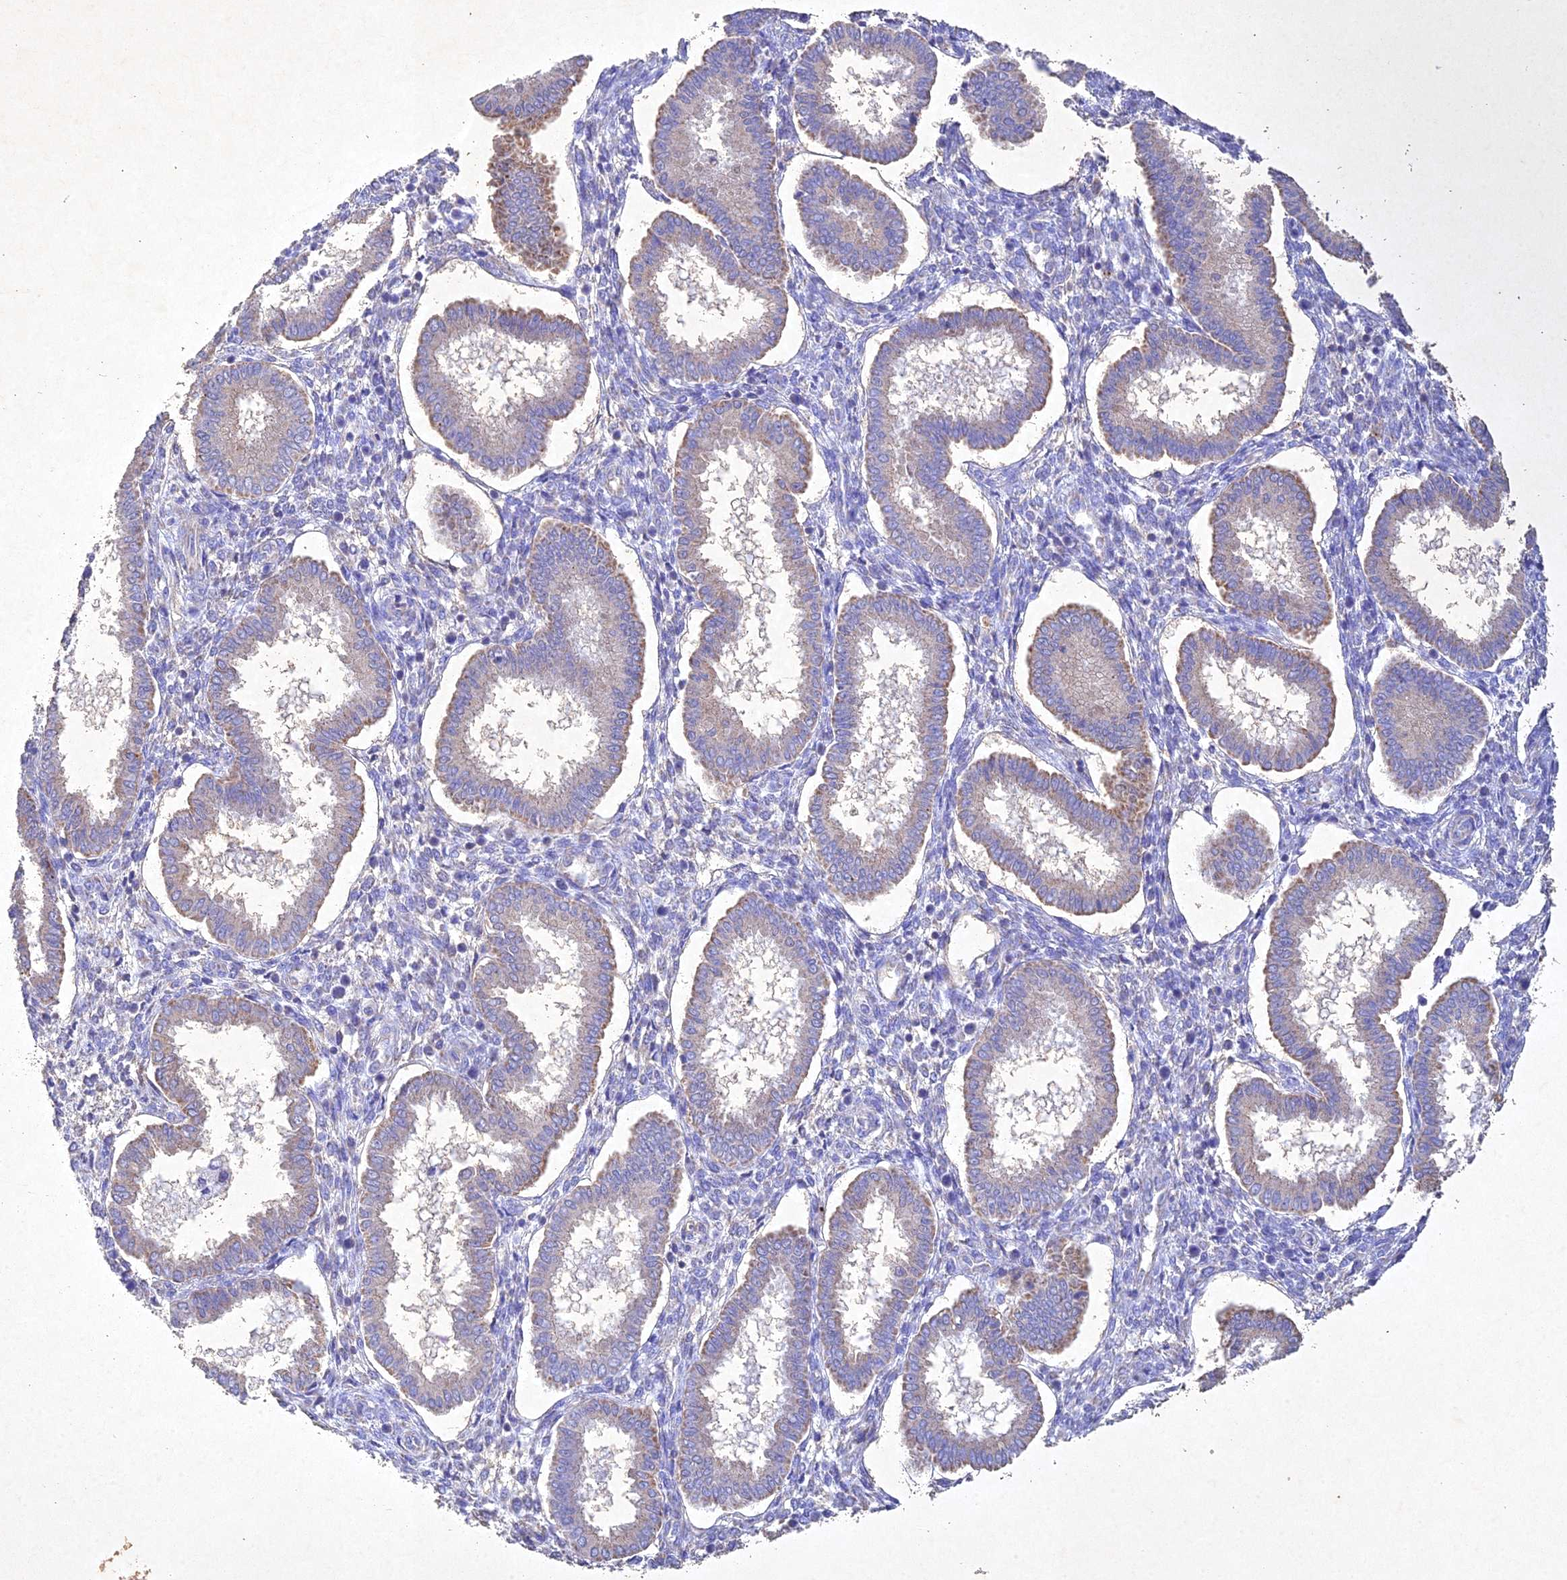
{"staining": {"intensity": "negative", "quantity": "none", "location": "none"}, "tissue": "endometrium", "cell_type": "Cells in endometrial stroma", "image_type": "normal", "snomed": [{"axis": "morphology", "description": "Normal tissue, NOS"}, {"axis": "topography", "description": "Endometrium"}], "caption": "Protein analysis of normal endometrium demonstrates no significant staining in cells in endometrial stroma.", "gene": "NDUFV1", "patient": {"sex": "female", "age": 24}}